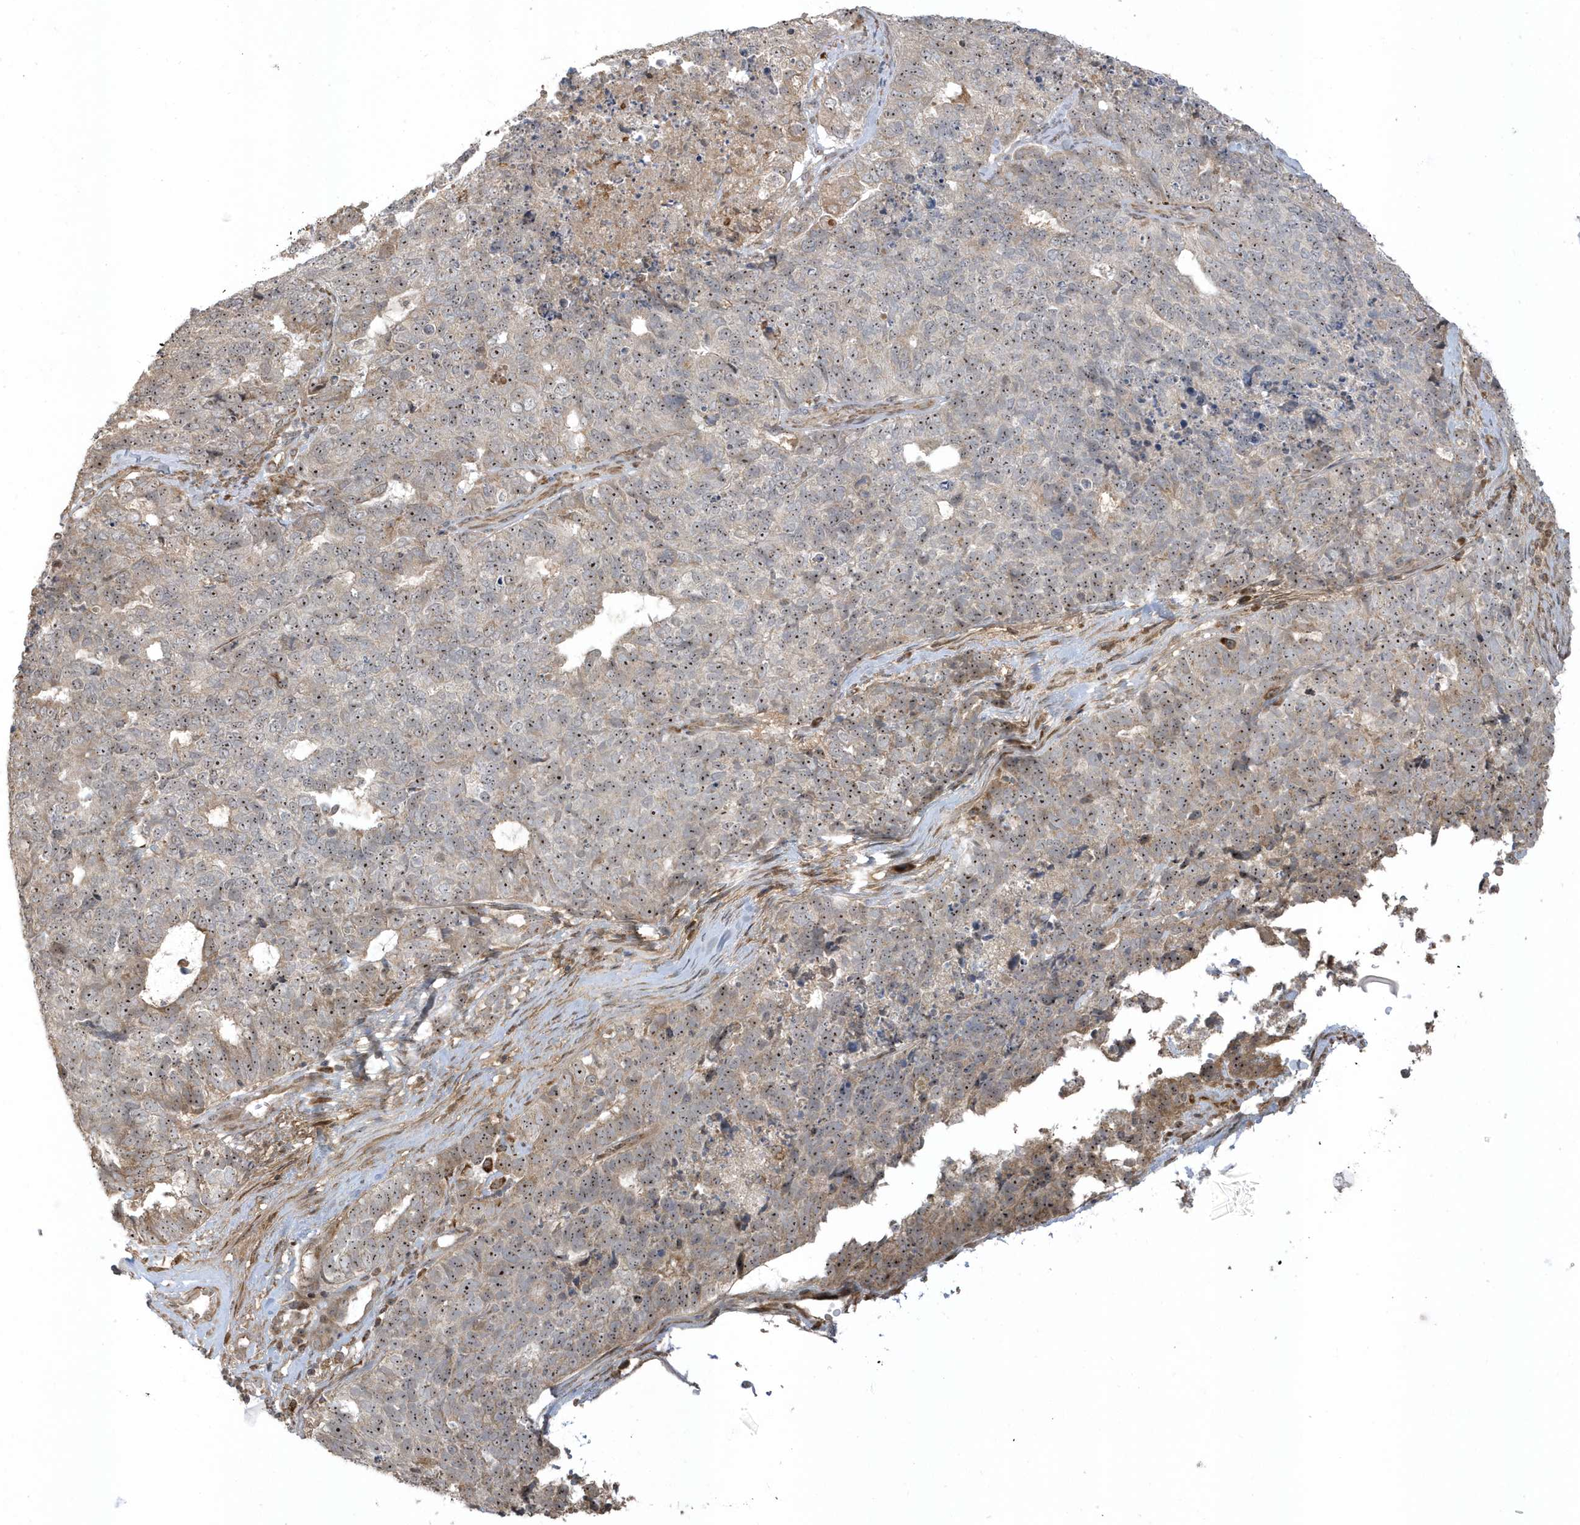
{"staining": {"intensity": "weak", "quantity": "25%-75%", "location": "nuclear"}, "tissue": "cervical cancer", "cell_type": "Tumor cells", "image_type": "cancer", "snomed": [{"axis": "morphology", "description": "Squamous cell carcinoma, NOS"}, {"axis": "topography", "description": "Cervix"}], "caption": "IHC micrograph of neoplastic tissue: squamous cell carcinoma (cervical) stained using IHC displays low levels of weak protein expression localized specifically in the nuclear of tumor cells, appearing as a nuclear brown color.", "gene": "ECM2", "patient": {"sex": "female", "age": 63}}